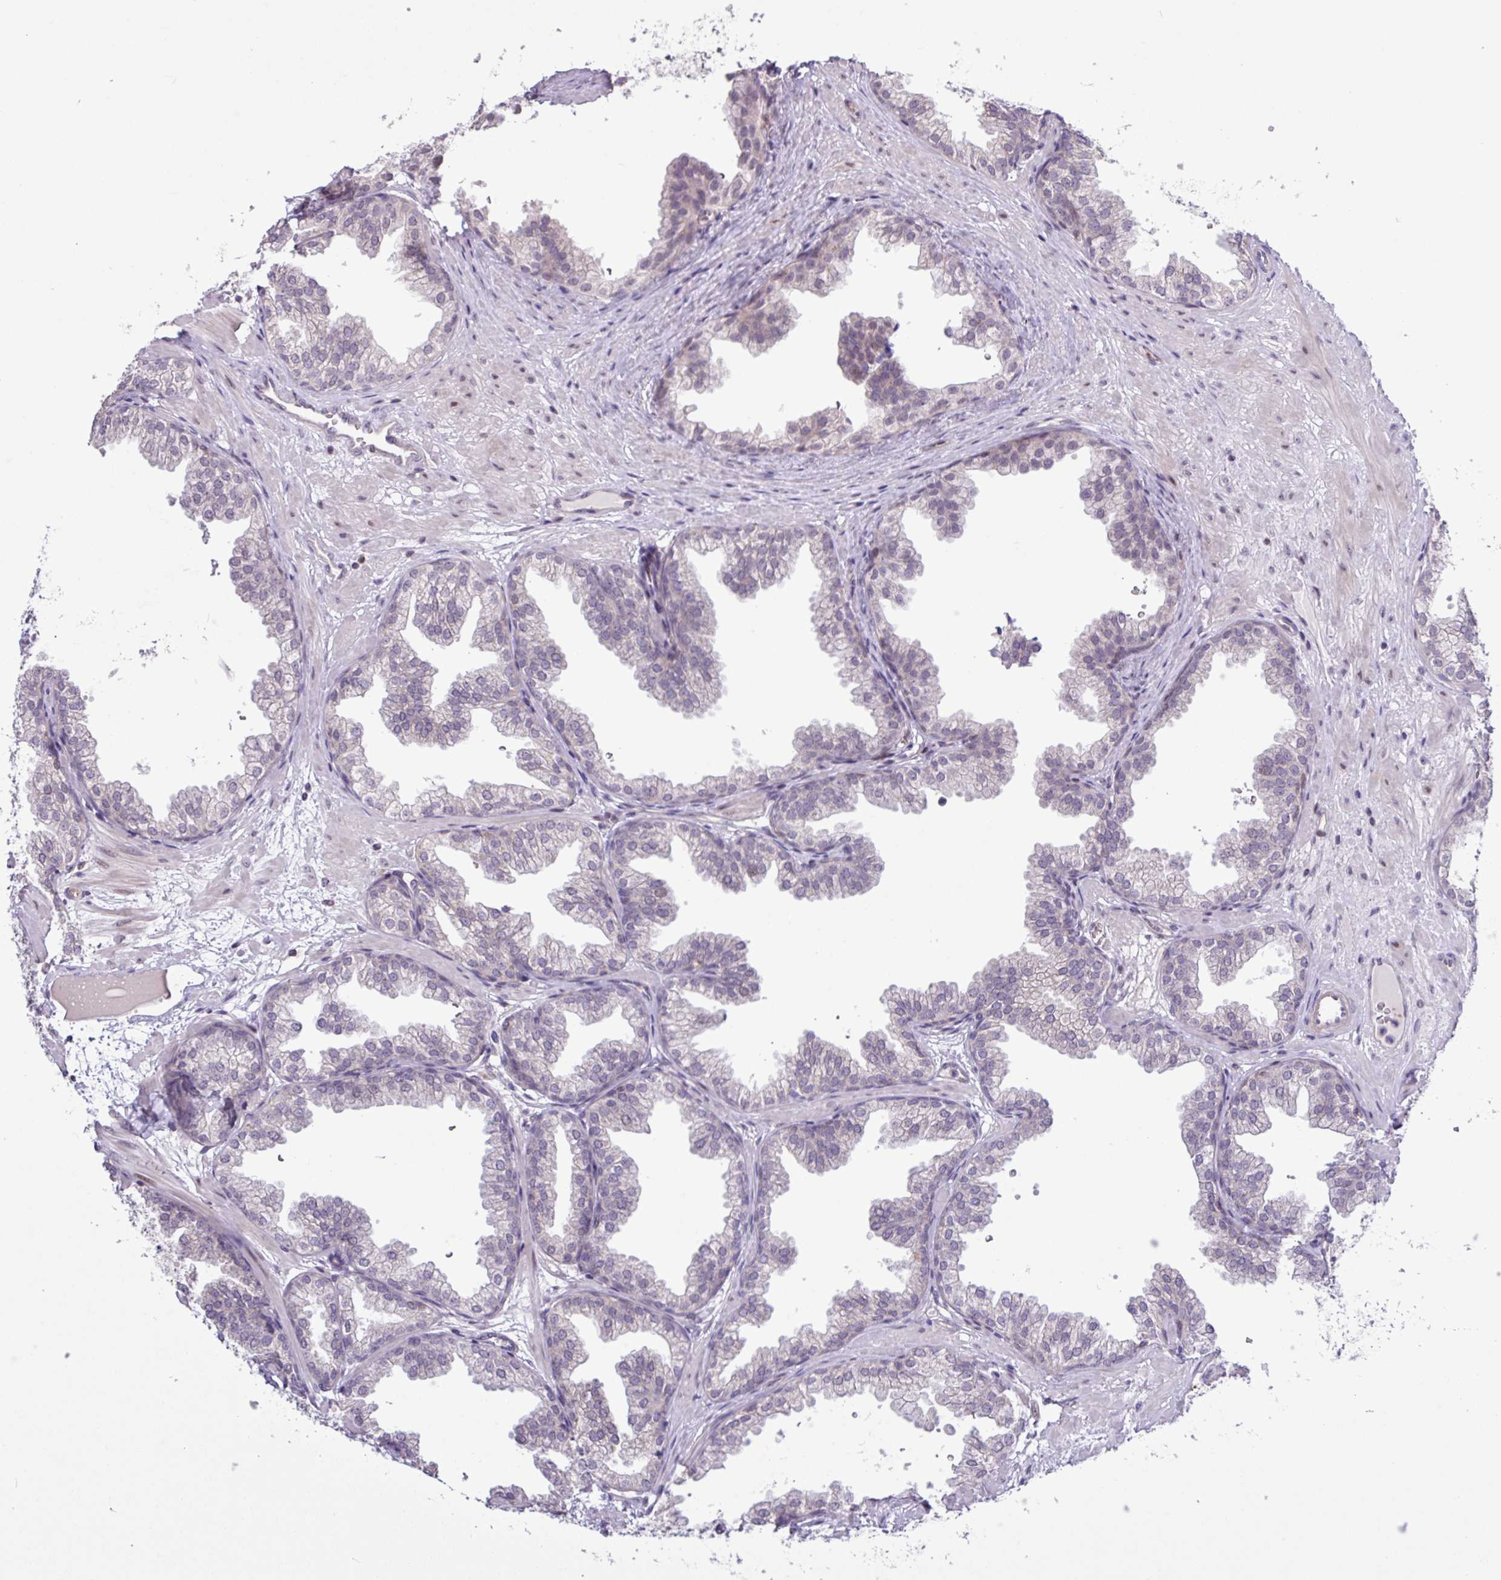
{"staining": {"intensity": "weak", "quantity": "<25%", "location": "cytoplasmic/membranous"}, "tissue": "prostate", "cell_type": "Glandular cells", "image_type": "normal", "snomed": [{"axis": "morphology", "description": "Normal tissue, NOS"}, {"axis": "topography", "description": "Prostate"}], "caption": "The histopathology image displays no significant staining in glandular cells of prostate.", "gene": "RTL3", "patient": {"sex": "male", "age": 37}}